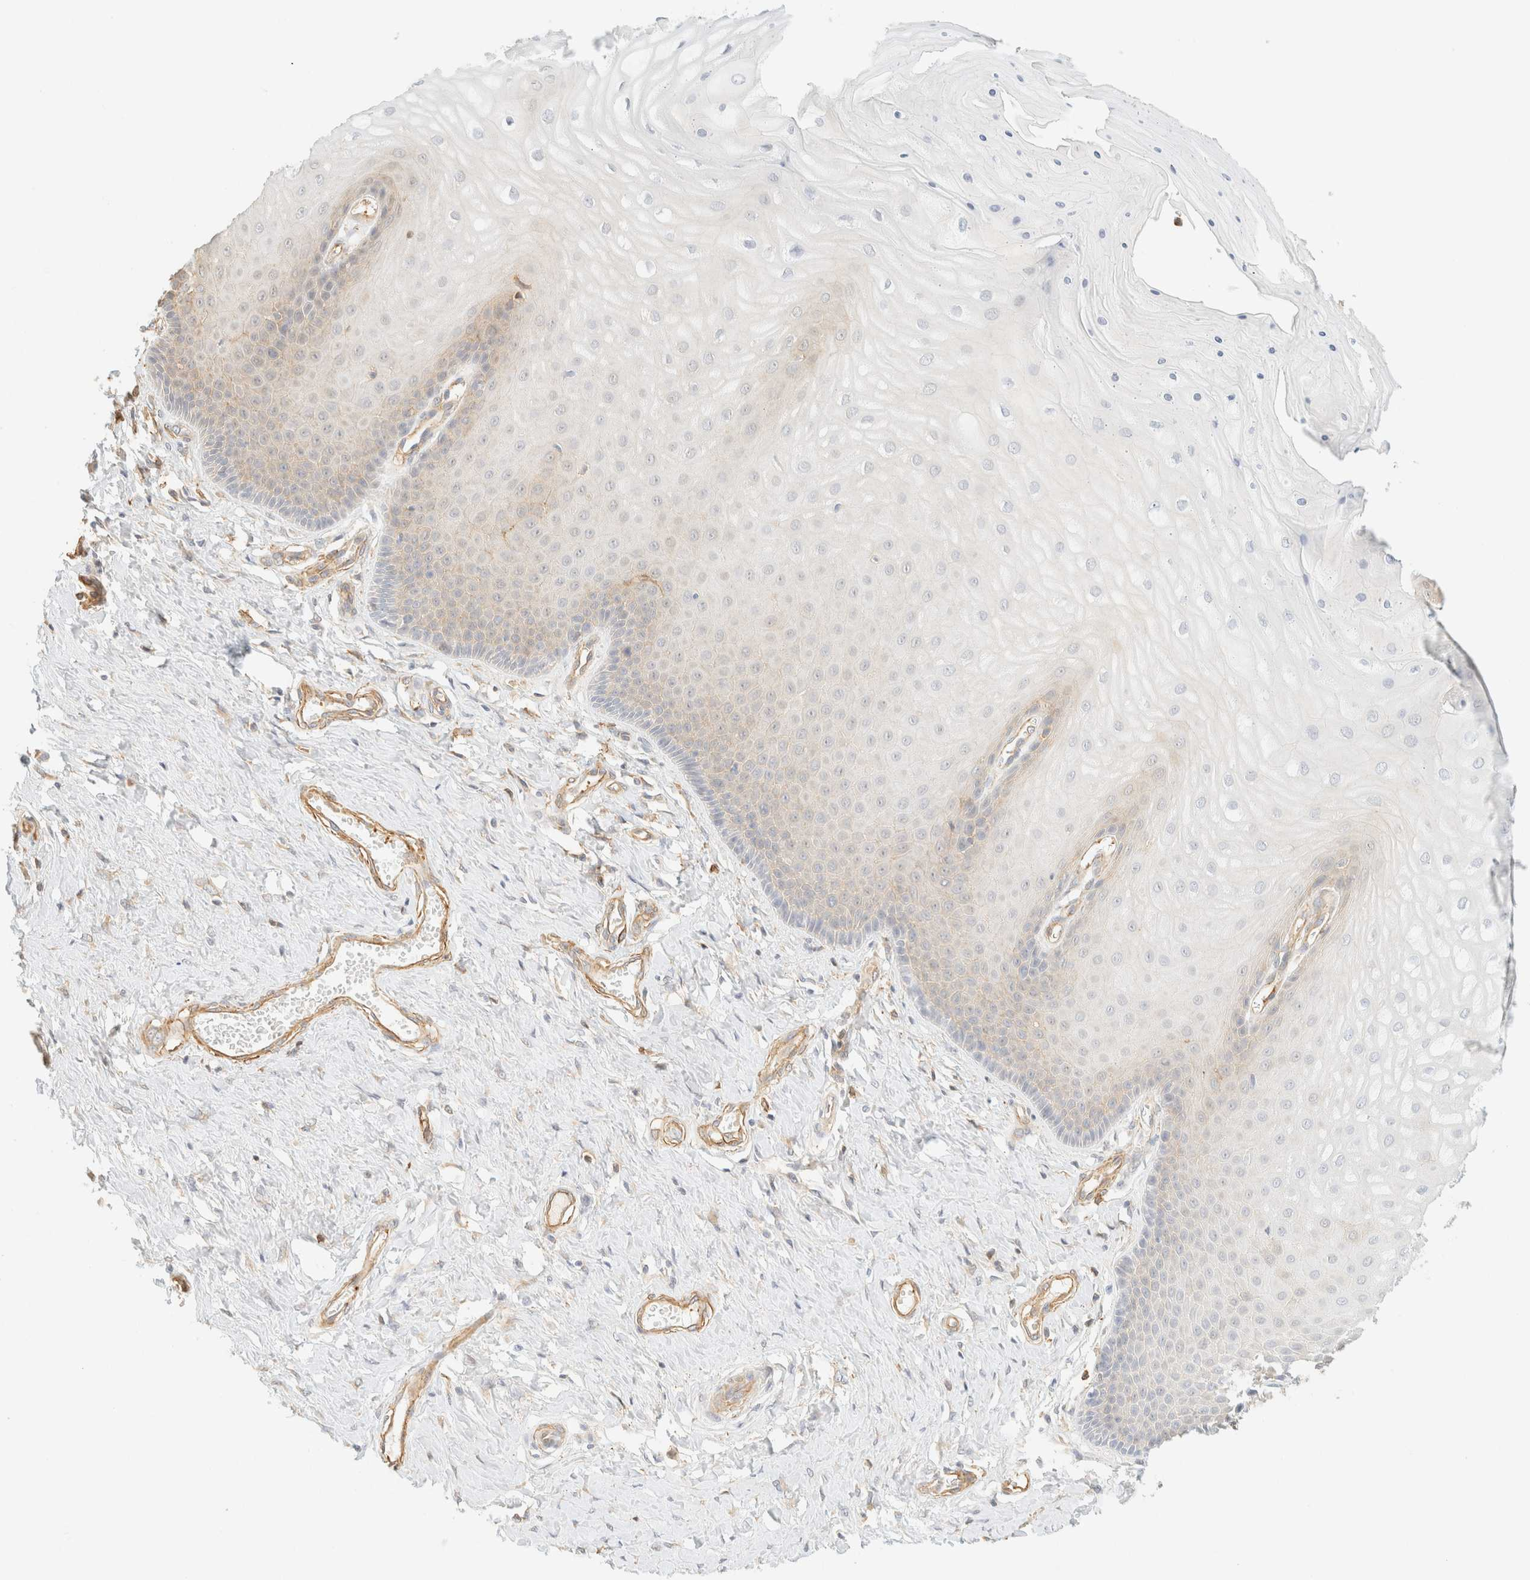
{"staining": {"intensity": "weak", "quantity": "25%-75%", "location": "cytoplasmic/membranous"}, "tissue": "cervix", "cell_type": "Squamous epithelial cells", "image_type": "normal", "snomed": [{"axis": "morphology", "description": "Normal tissue, NOS"}, {"axis": "topography", "description": "Cervix"}], "caption": "Immunohistochemistry (IHC) of unremarkable human cervix exhibits low levels of weak cytoplasmic/membranous positivity in about 25%-75% of squamous epithelial cells.", "gene": "OTOP2", "patient": {"sex": "female", "age": 55}}